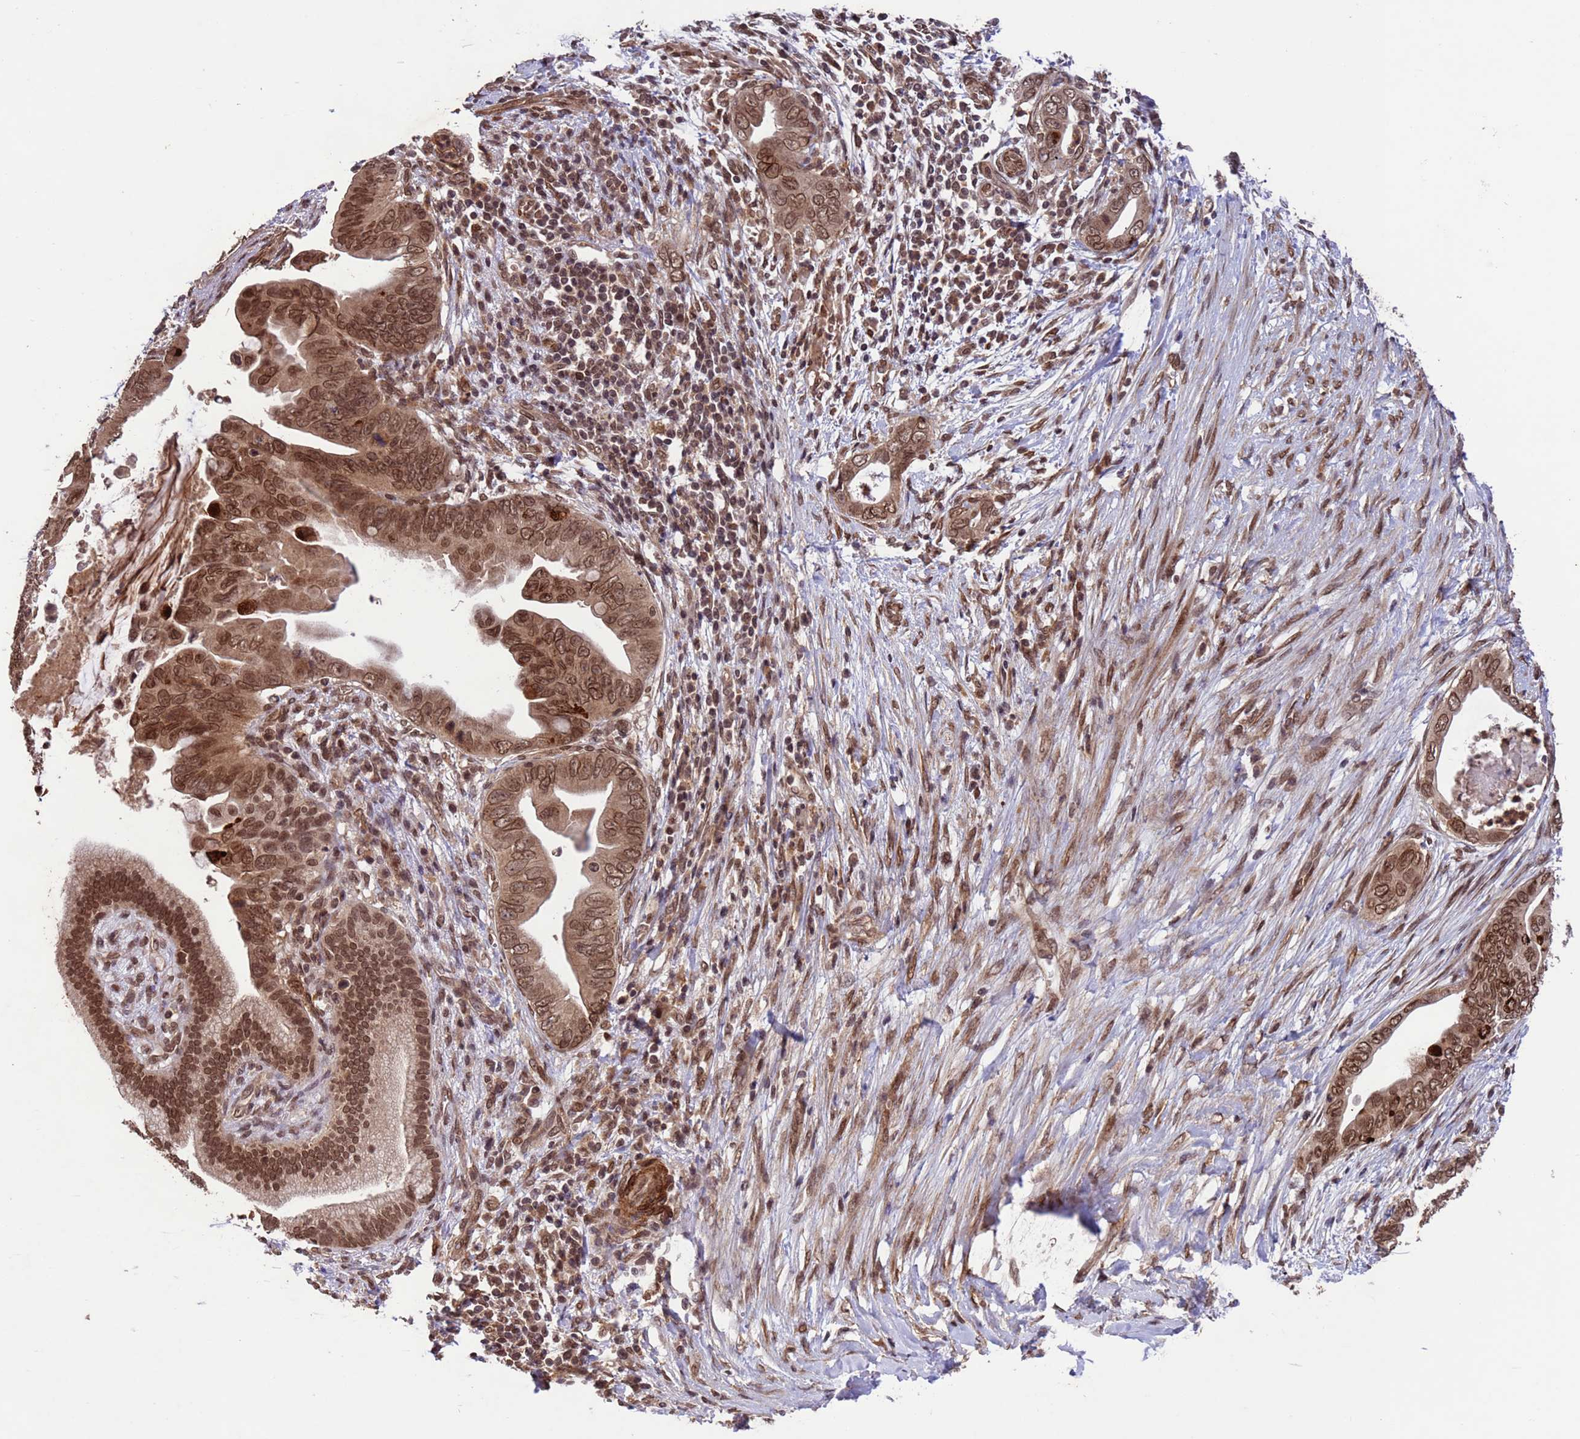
{"staining": {"intensity": "moderate", "quantity": ">75%", "location": "nuclear"}, "tissue": "pancreatic cancer", "cell_type": "Tumor cells", "image_type": "cancer", "snomed": [{"axis": "morphology", "description": "Adenocarcinoma, NOS"}, {"axis": "topography", "description": "Pancreas"}], "caption": "Adenocarcinoma (pancreatic) stained with immunohistochemistry displays moderate nuclear positivity in approximately >75% of tumor cells. The staining was performed using DAB, with brown indicating positive protein expression. Nuclei are stained blue with hematoxylin.", "gene": "VSTM4", "patient": {"sex": "male", "age": 75}}